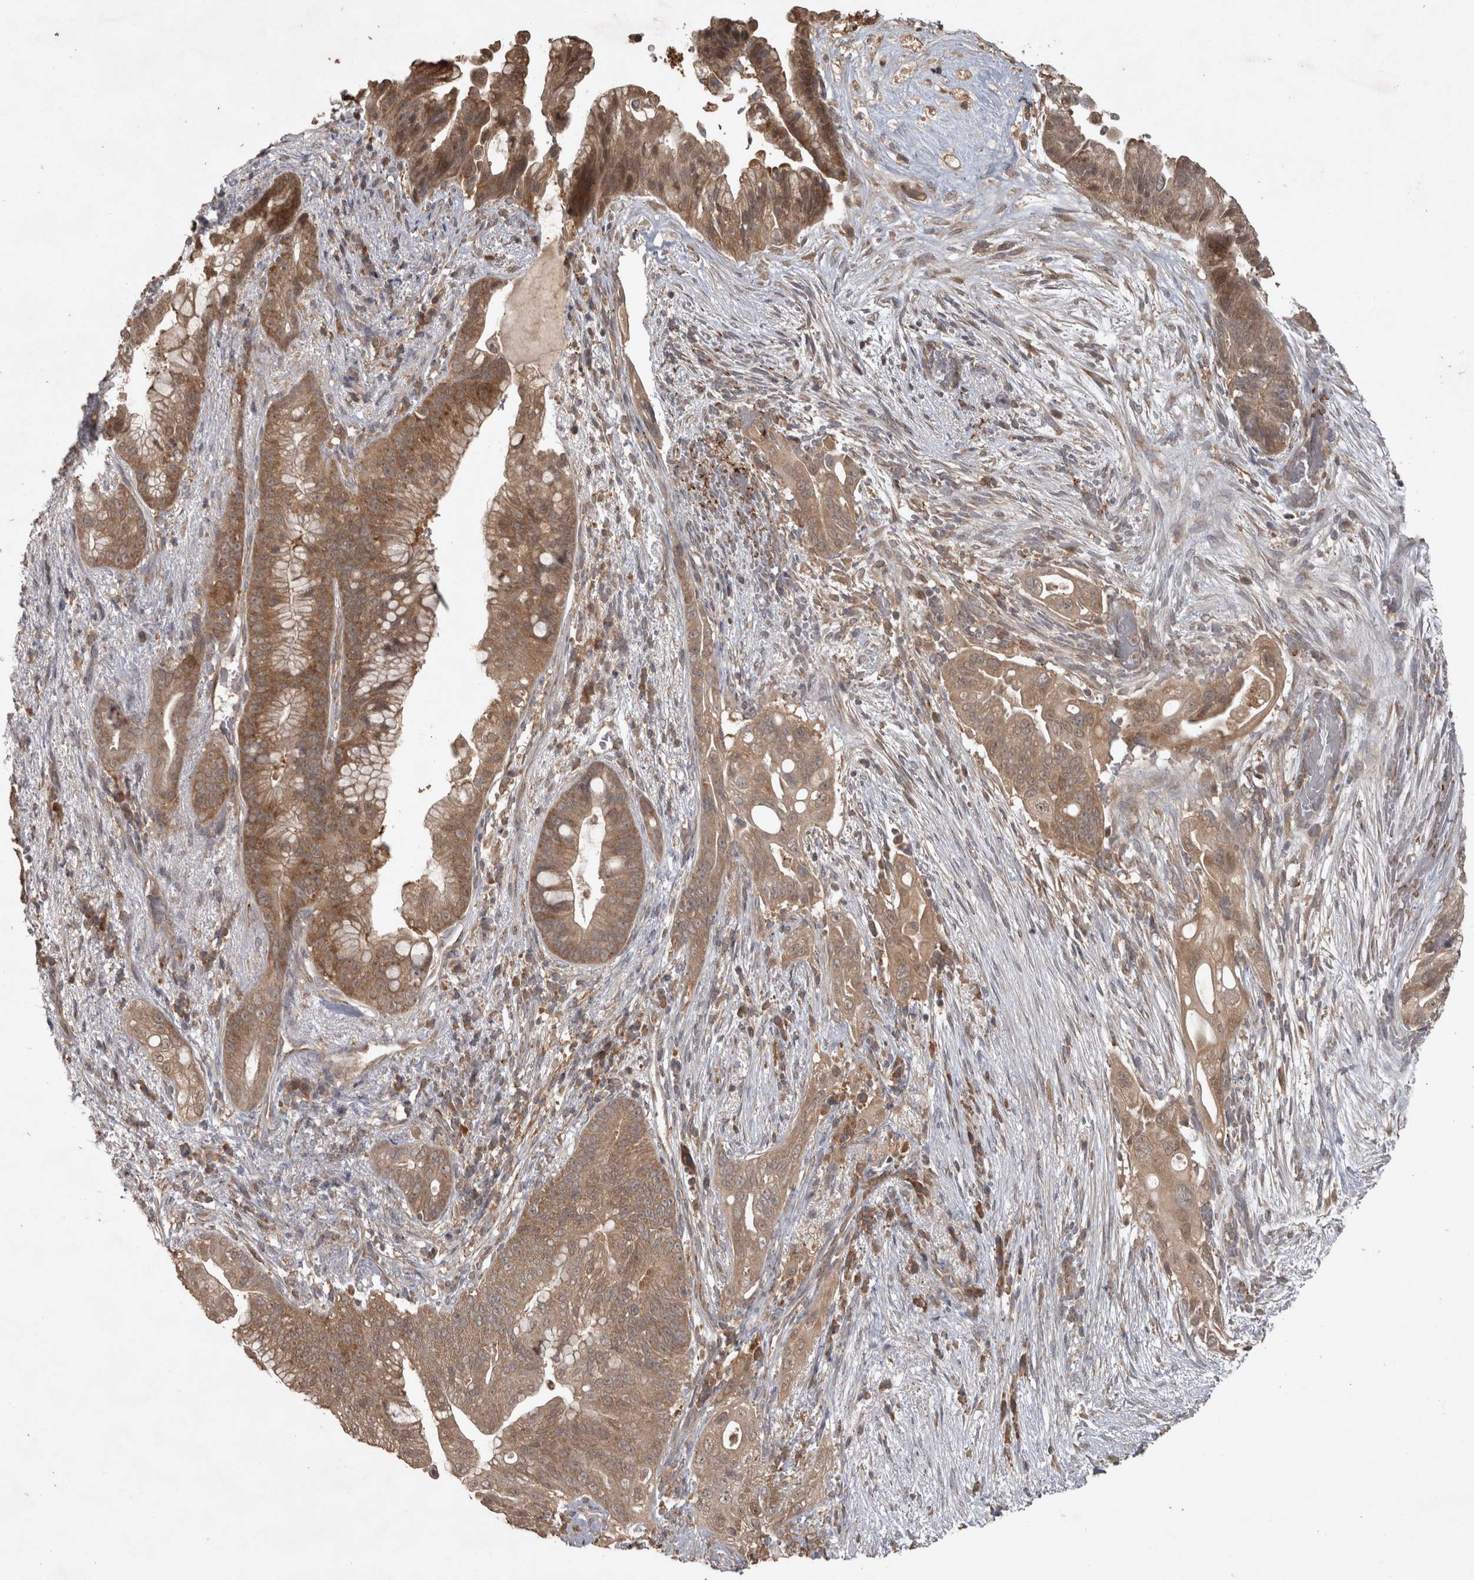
{"staining": {"intensity": "moderate", "quantity": ">75%", "location": "cytoplasmic/membranous"}, "tissue": "pancreatic cancer", "cell_type": "Tumor cells", "image_type": "cancer", "snomed": [{"axis": "morphology", "description": "Adenocarcinoma, NOS"}, {"axis": "topography", "description": "Pancreas"}], "caption": "There is medium levels of moderate cytoplasmic/membranous positivity in tumor cells of pancreatic cancer (adenocarcinoma), as demonstrated by immunohistochemical staining (brown color).", "gene": "MICU3", "patient": {"sex": "male", "age": 53}}